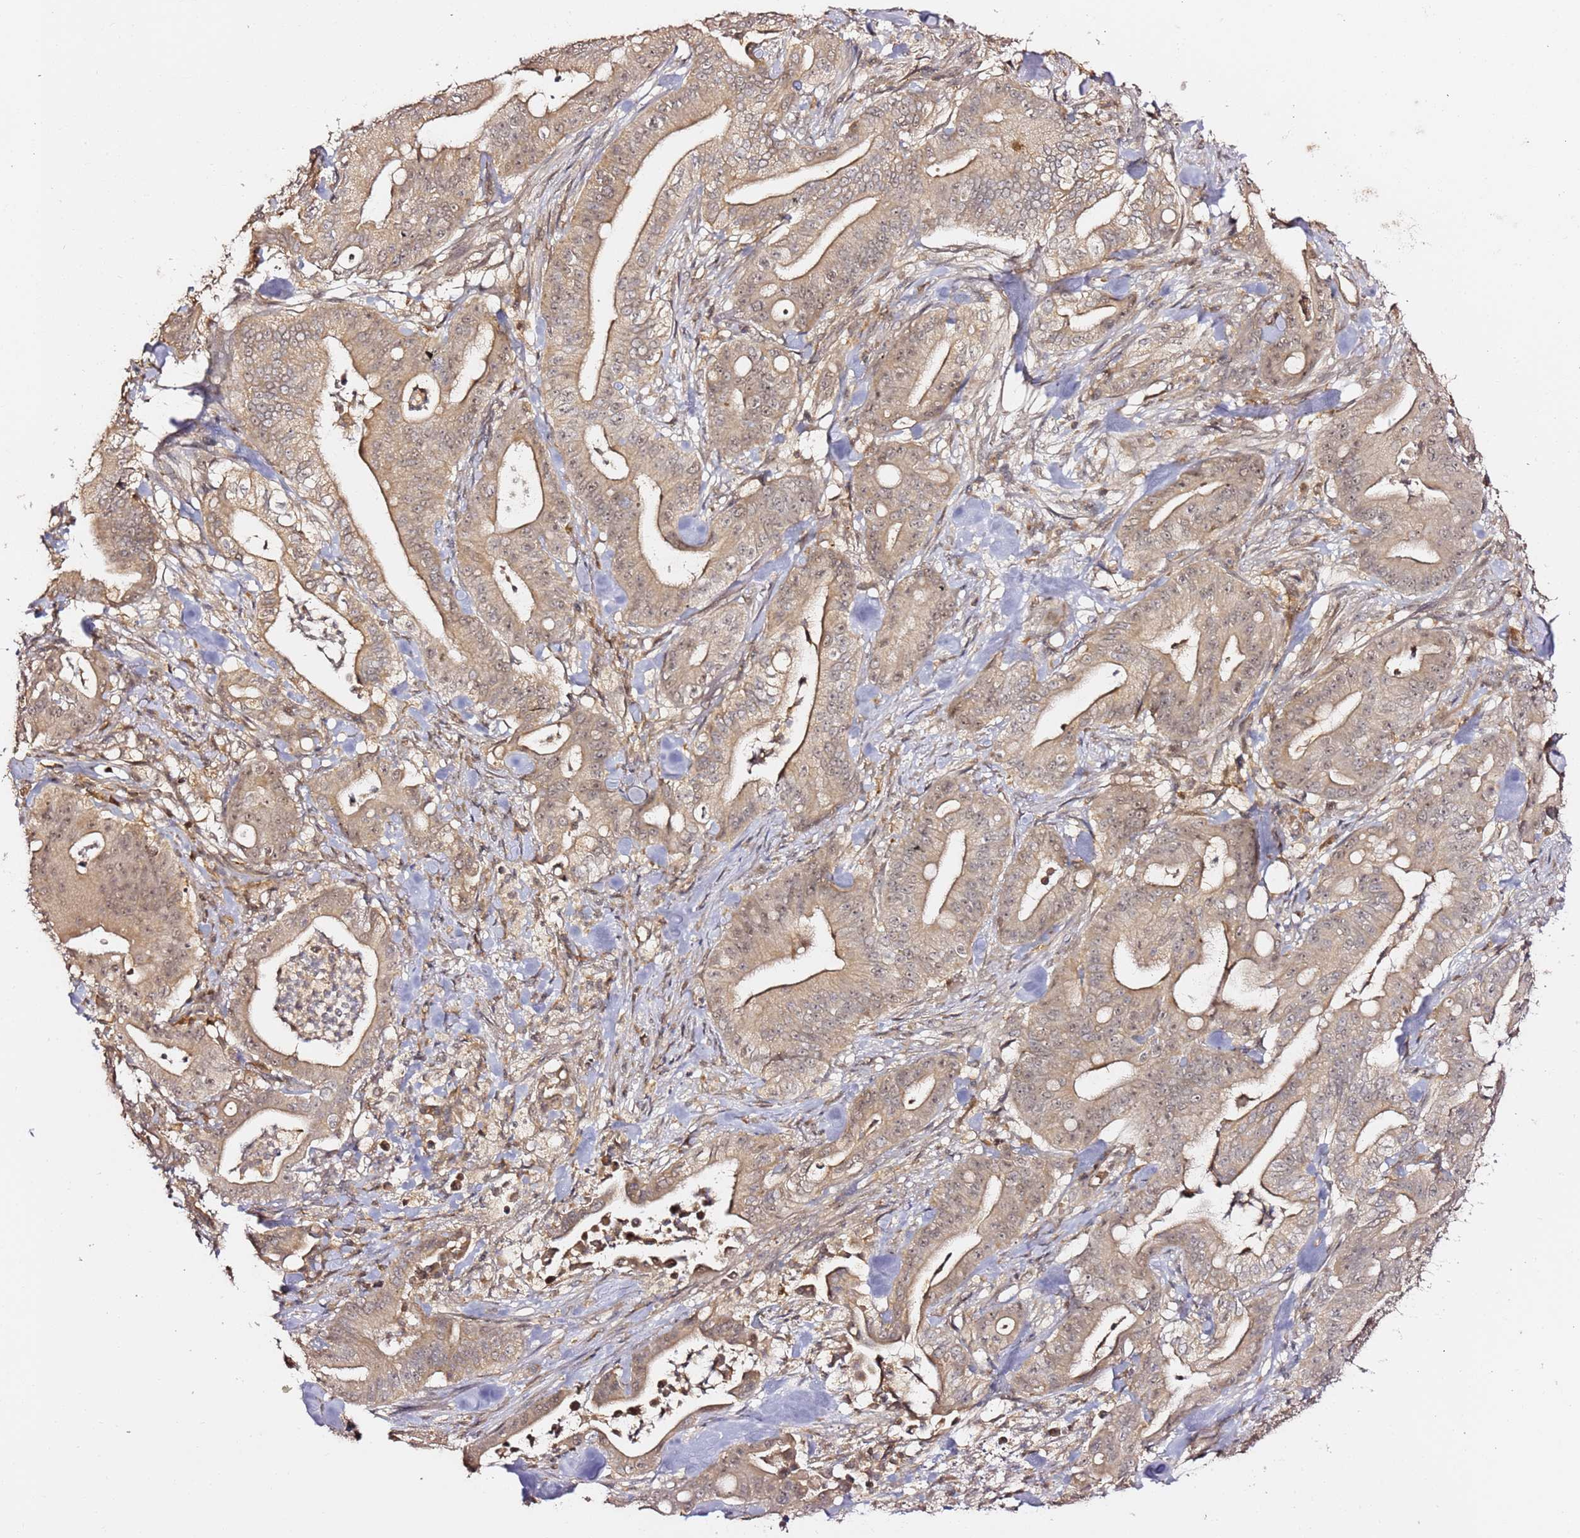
{"staining": {"intensity": "moderate", "quantity": ">75%", "location": "cytoplasmic/membranous,nuclear"}, "tissue": "pancreatic cancer", "cell_type": "Tumor cells", "image_type": "cancer", "snomed": [{"axis": "morphology", "description": "Adenocarcinoma, NOS"}, {"axis": "topography", "description": "Pancreas"}], "caption": "Tumor cells reveal moderate cytoplasmic/membranous and nuclear positivity in about >75% of cells in pancreatic cancer. Nuclei are stained in blue.", "gene": "OR5V1", "patient": {"sex": "male", "age": 71}}